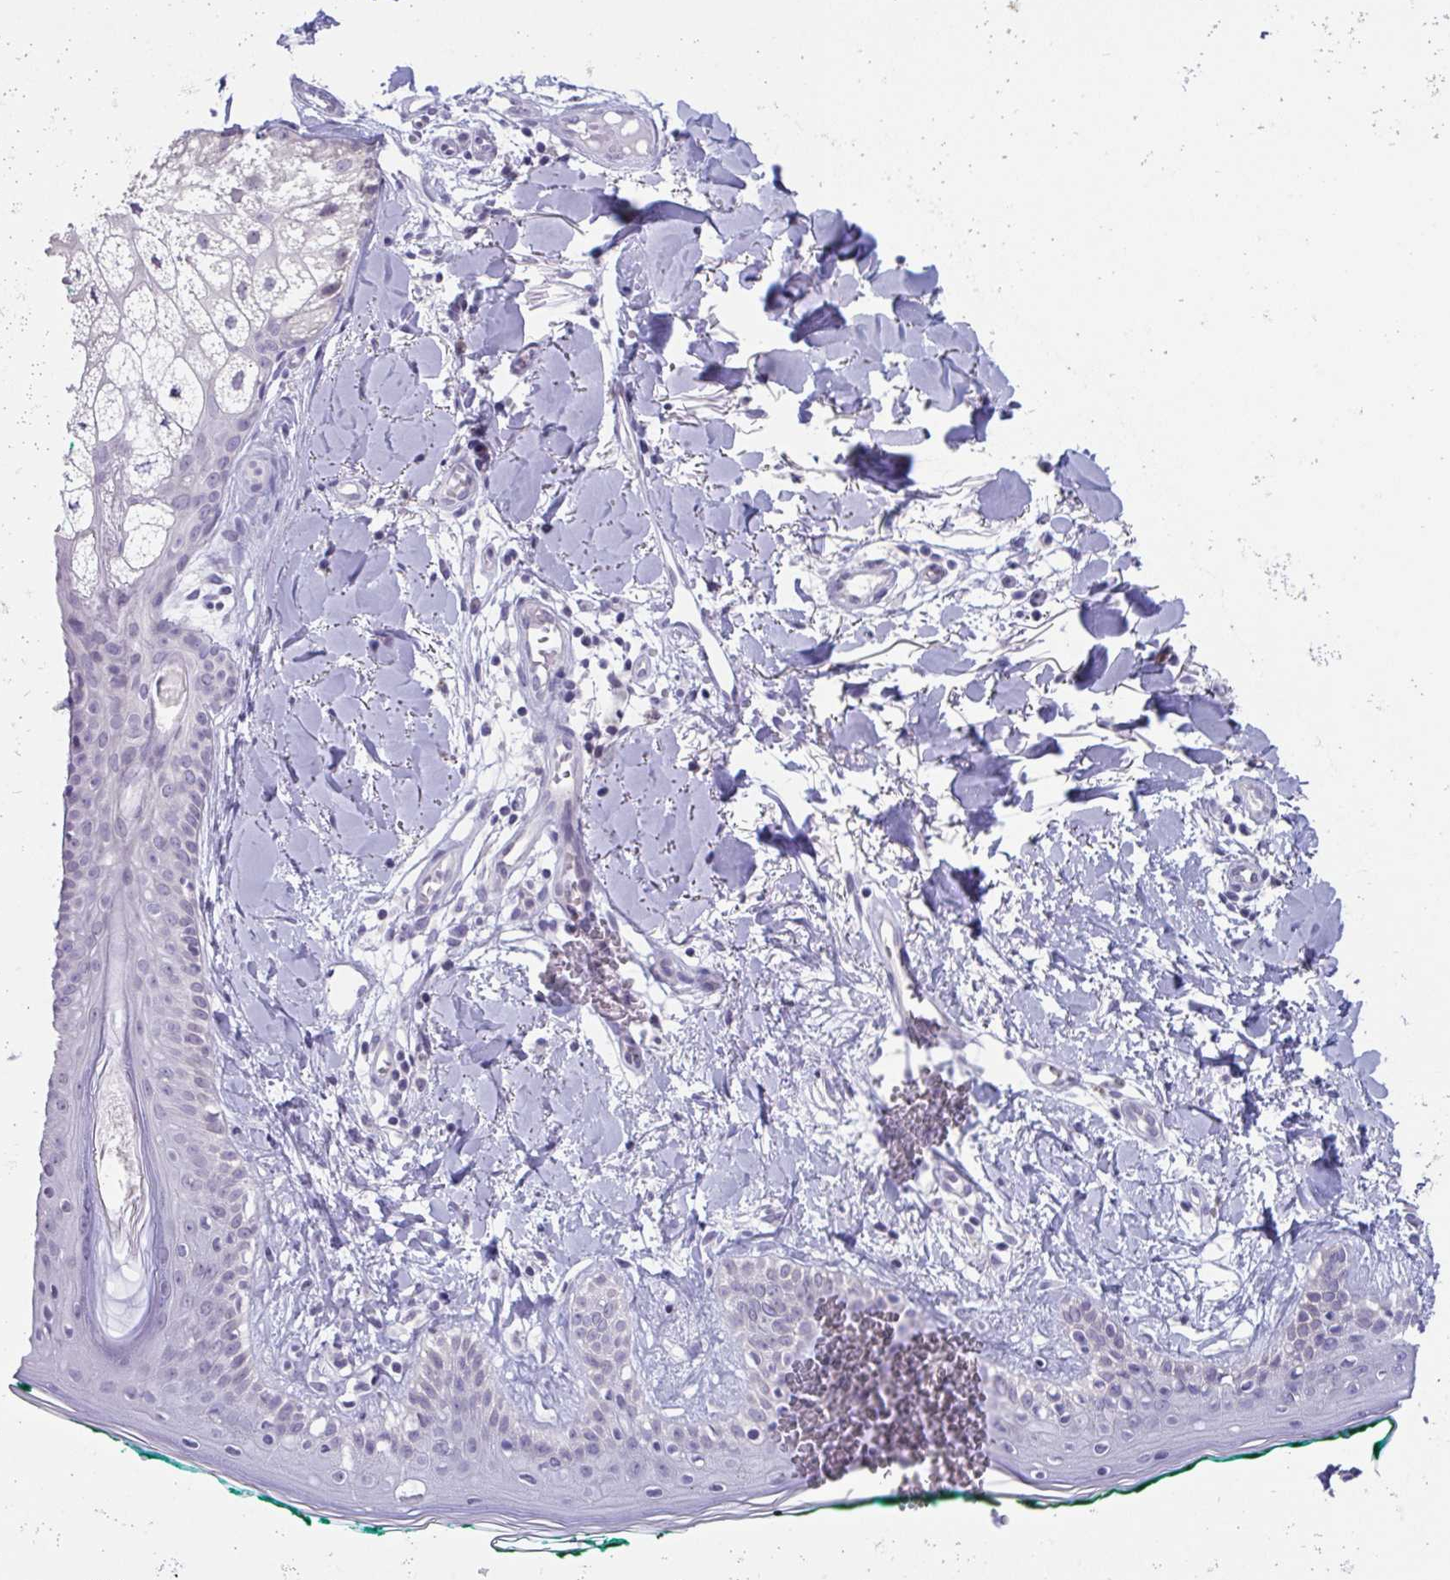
{"staining": {"intensity": "negative", "quantity": "none", "location": "none"}, "tissue": "skin", "cell_type": "Fibroblasts", "image_type": "normal", "snomed": [{"axis": "morphology", "description": "Normal tissue, NOS"}, {"axis": "topography", "description": "Skin"}], "caption": "Benign skin was stained to show a protein in brown. There is no significant positivity in fibroblasts. (DAB (3,3'-diaminobenzidine) IHC with hematoxylin counter stain).", "gene": "BMAL2", "patient": {"sex": "female", "age": 34}}